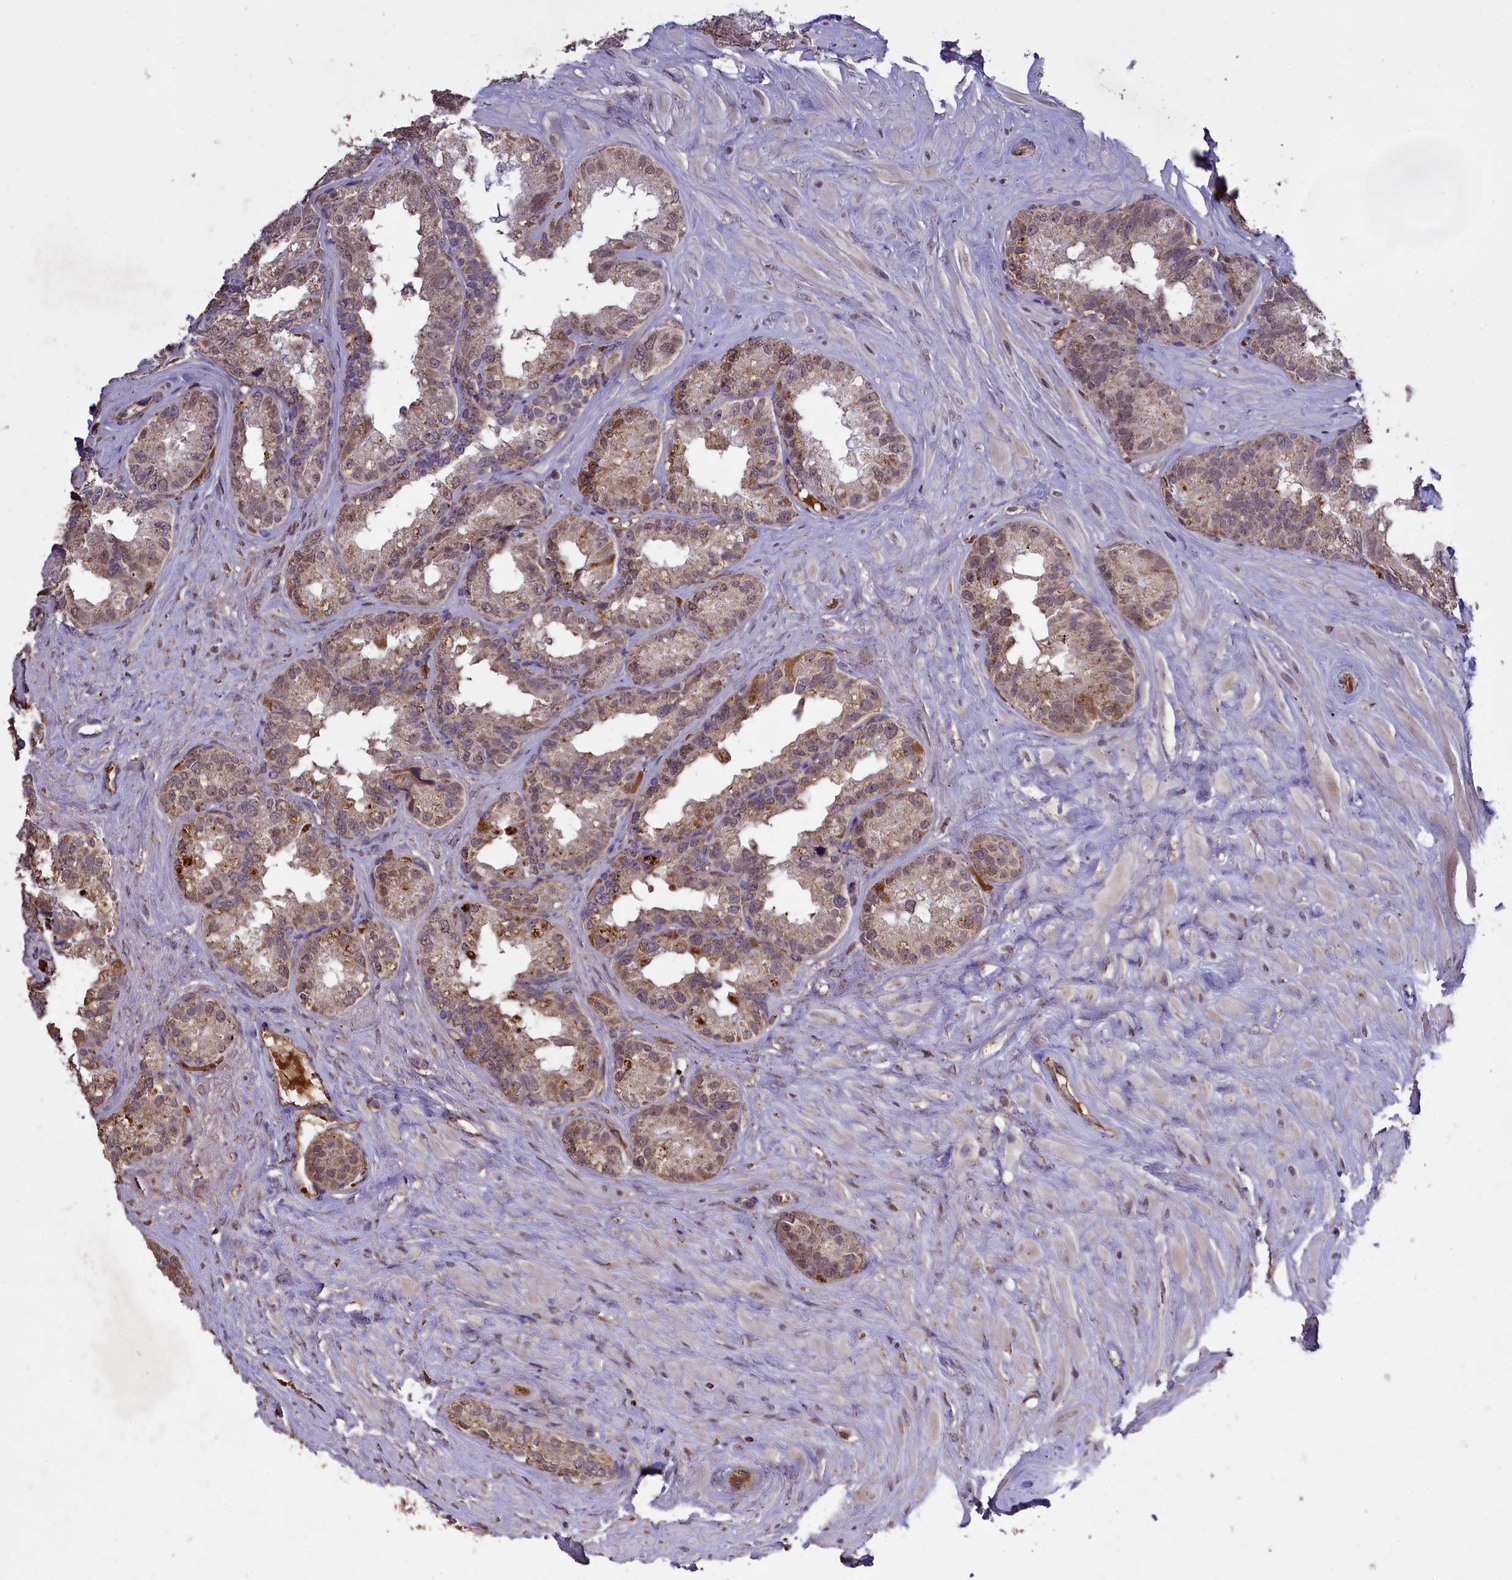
{"staining": {"intensity": "weak", "quantity": ">75%", "location": "cytoplasmic/membranous,nuclear"}, "tissue": "seminal vesicle", "cell_type": "Glandular cells", "image_type": "normal", "snomed": [{"axis": "morphology", "description": "Normal tissue, NOS"}, {"axis": "topography", "description": "Seminal veicle"}], "caption": "IHC of benign seminal vesicle shows low levels of weak cytoplasmic/membranous,nuclear staining in about >75% of glandular cells. (Brightfield microscopy of DAB IHC at high magnification).", "gene": "CLRN2", "patient": {"sex": "male", "age": 80}}